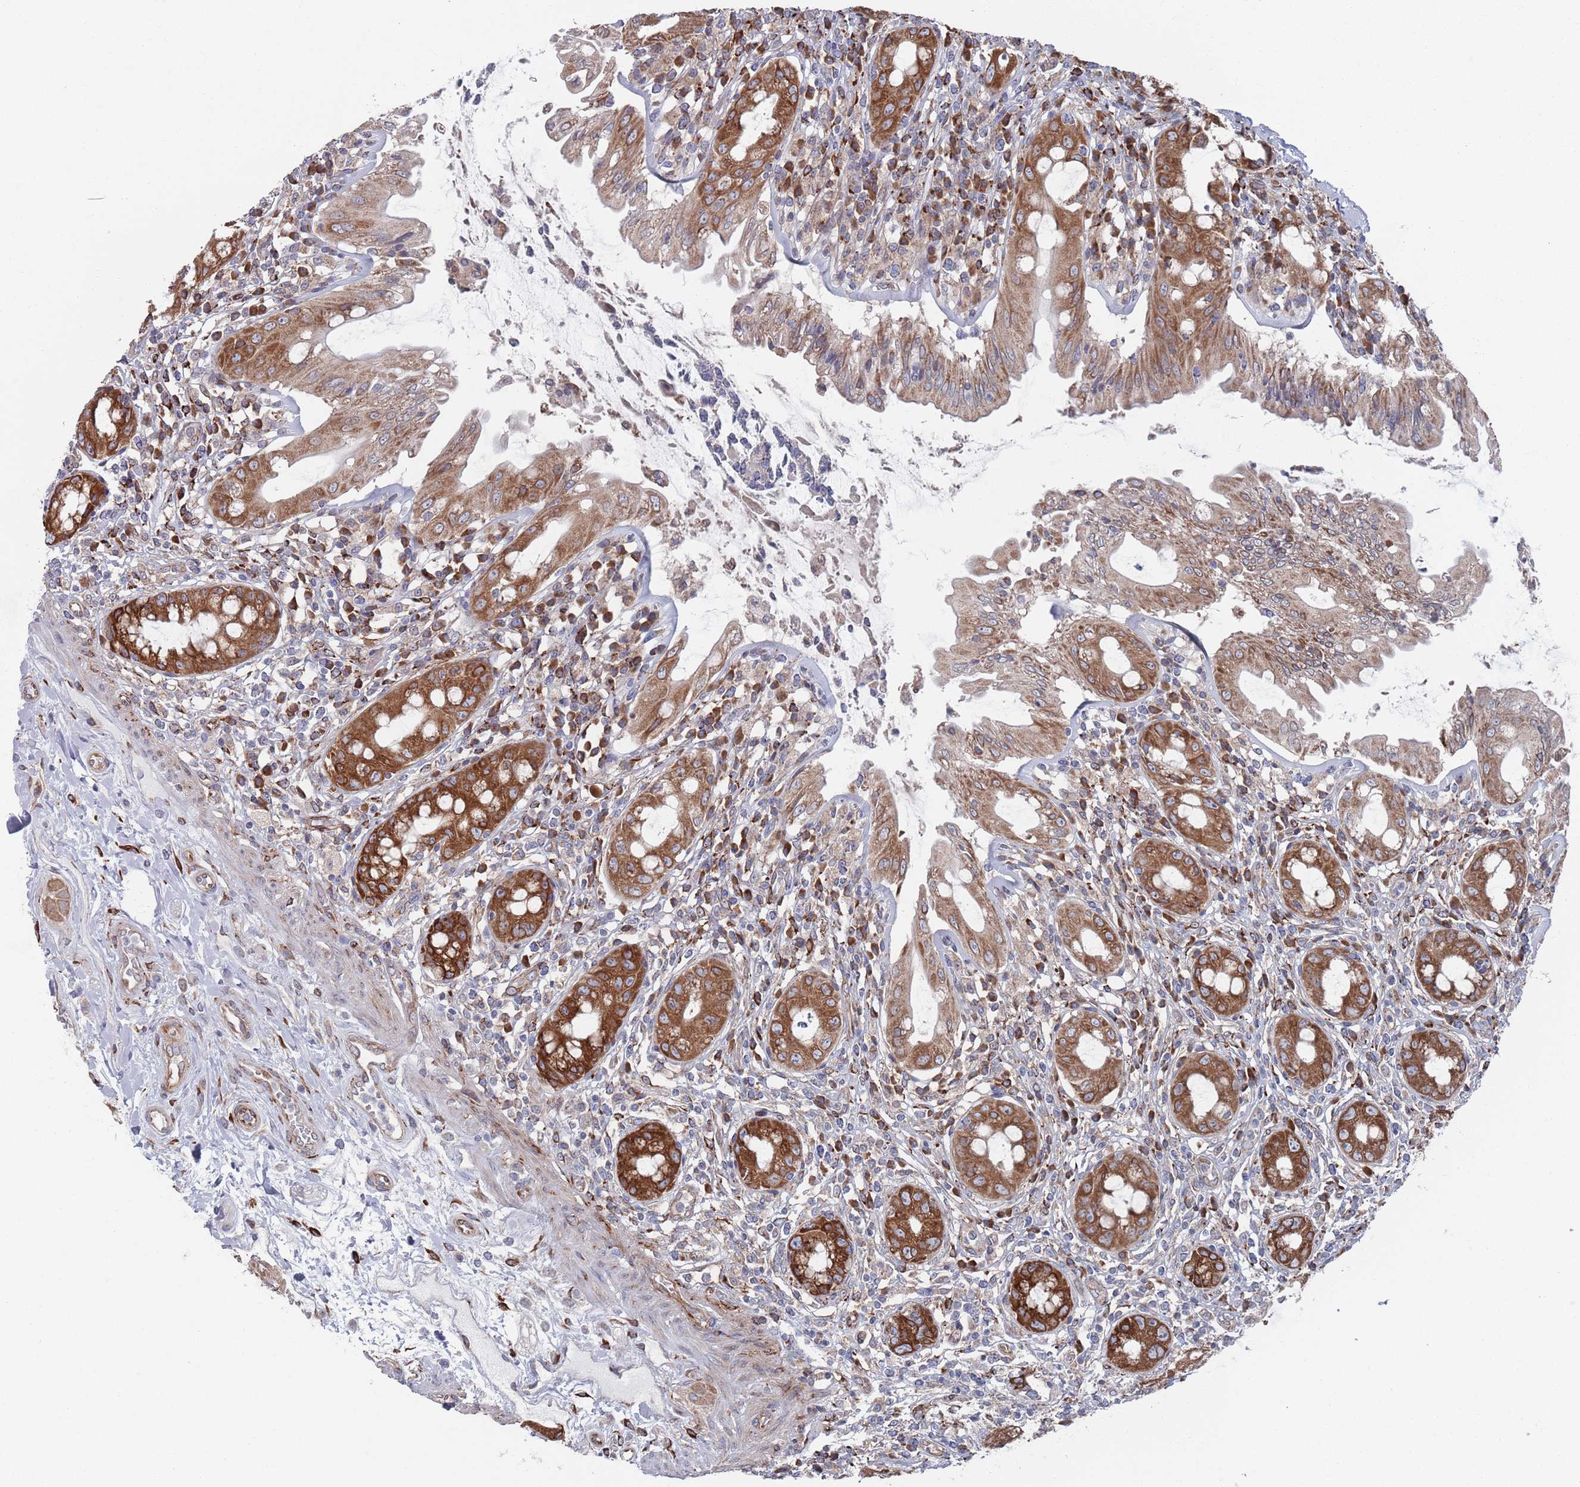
{"staining": {"intensity": "strong", "quantity": ">75%", "location": "cytoplasmic/membranous"}, "tissue": "rectum", "cell_type": "Glandular cells", "image_type": "normal", "snomed": [{"axis": "morphology", "description": "Normal tissue, NOS"}, {"axis": "topography", "description": "Rectum"}], "caption": "The histopathology image displays a brown stain indicating the presence of a protein in the cytoplasmic/membranous of glandular cells in rectum.", "gene": "CCDC106", "patient": {"sex": "female", "age": 57}}